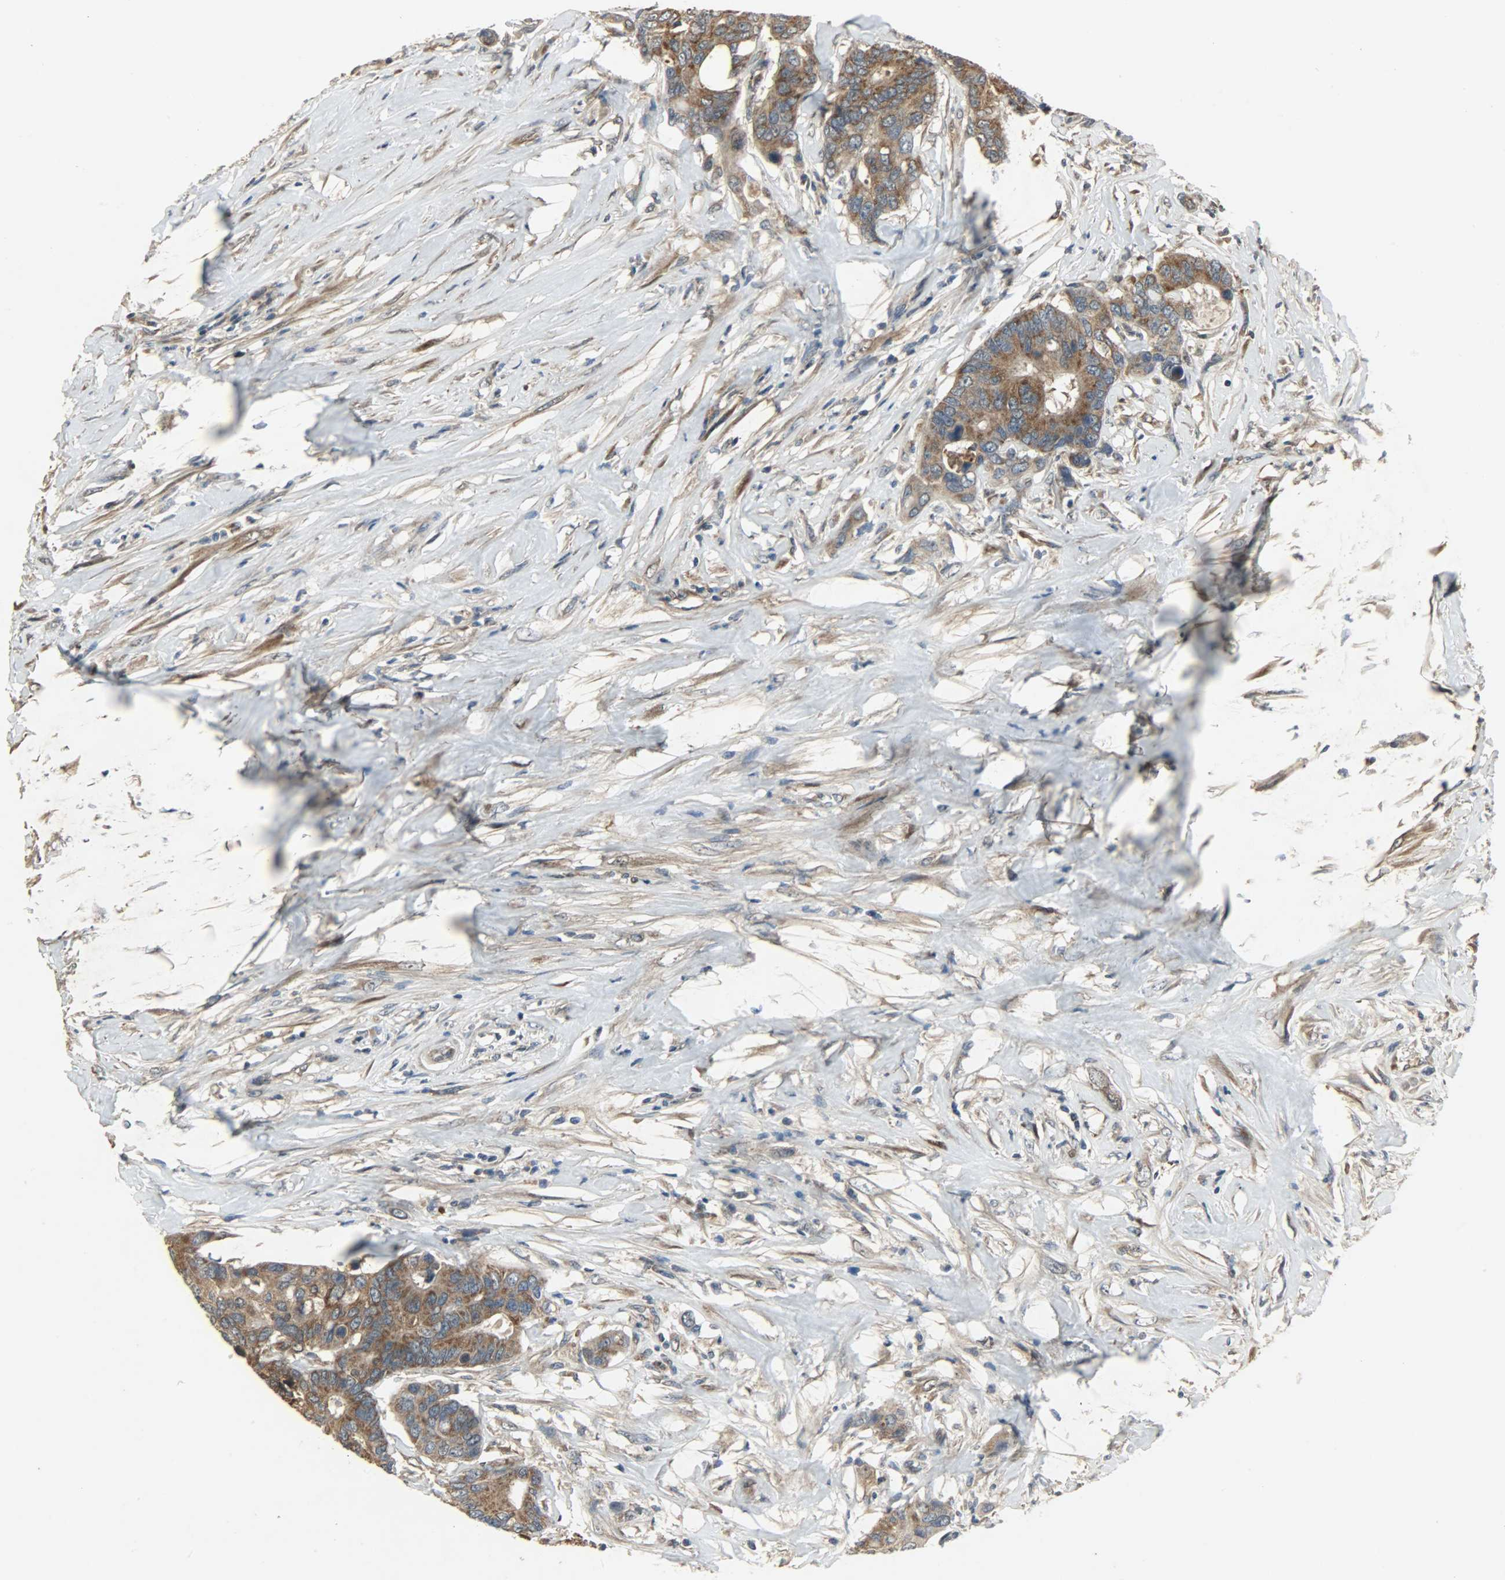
{"staining": {"intensity": "strong", "quantity": ">75%", "location": "cytoplasmic/membranous"}, "tissue": "colorectal cancer", "cell_type": "Tumor cells", "image_type": "cancer", "snomed": [{"axis": "morphology", "description": "Adenocarcinoma, NOS"}, {"axis": "topography", "description": "Rectum"}], "caption": "A high-resolution micrograph shows immunohistochemistry staining of colorectal adenocarcinoma, which demonstrates strong cytoplasmic/membranous positivity in approximately >75% of tumor cells. (Brightfield microscopy of DAB IHC at high magnification).", "gene": "AMT", "patient": {"sex": "male", "age": 55}}